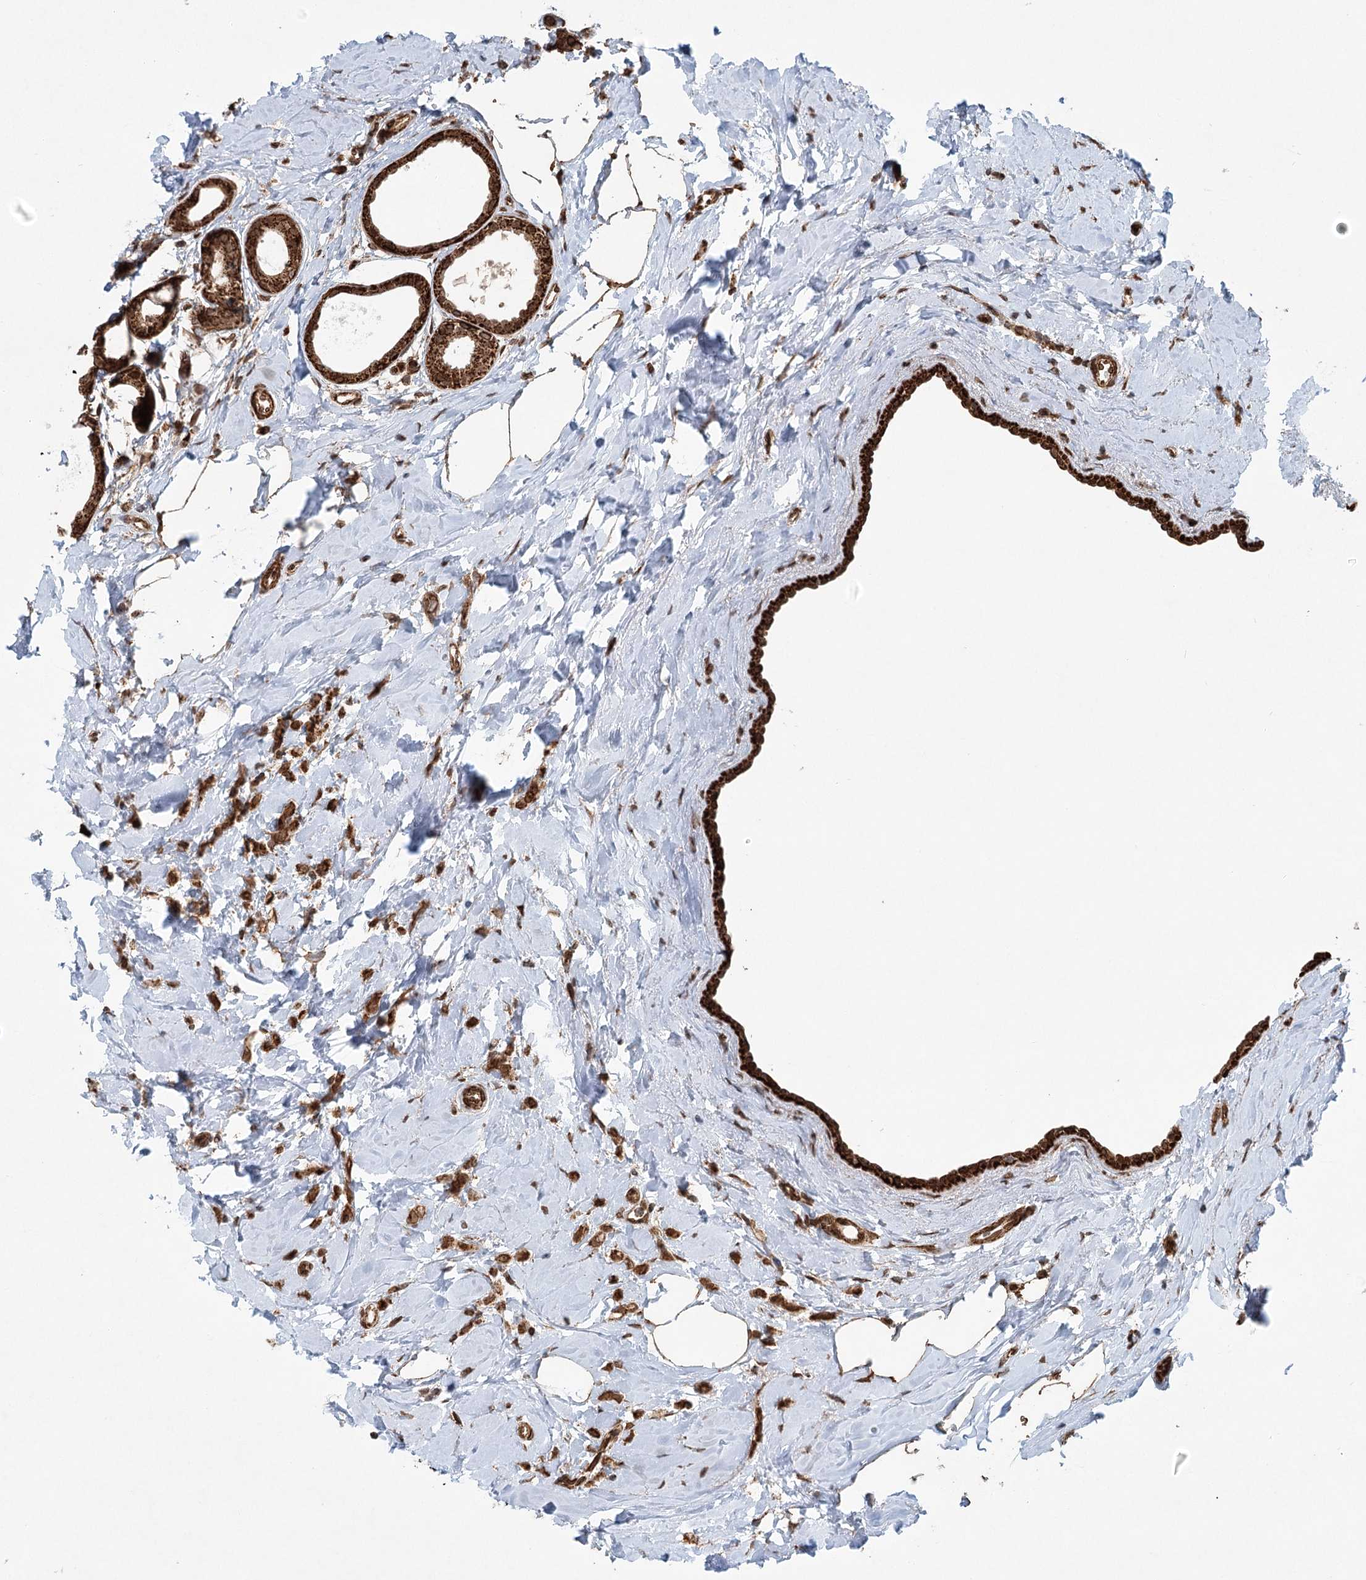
{"staining": {"intensity": "strong", "quantity": ">75%", "location": "cytoplasmic/membranous"}, "tissue": "breast cancer", "cell_type": "Tumor cells", "image_type": "cancer", "snomed": [{"axis": "morphology", "description": "Lobular carcinoma"}, {"axis": "topography", "description": "Breast"}], "caption": "Protein staining of breast cancer (lobular carcinoma) tissue shows strong cytoplasmic/membranous positivity in approximately >75% of tumor cells. The staining was performed using DAB, with brown indicating positive protein expression. Nuclei are stained blue with hematoxylin.", "gene": "BCKDHA", "patient": {"sex": "female", "age": 47}}